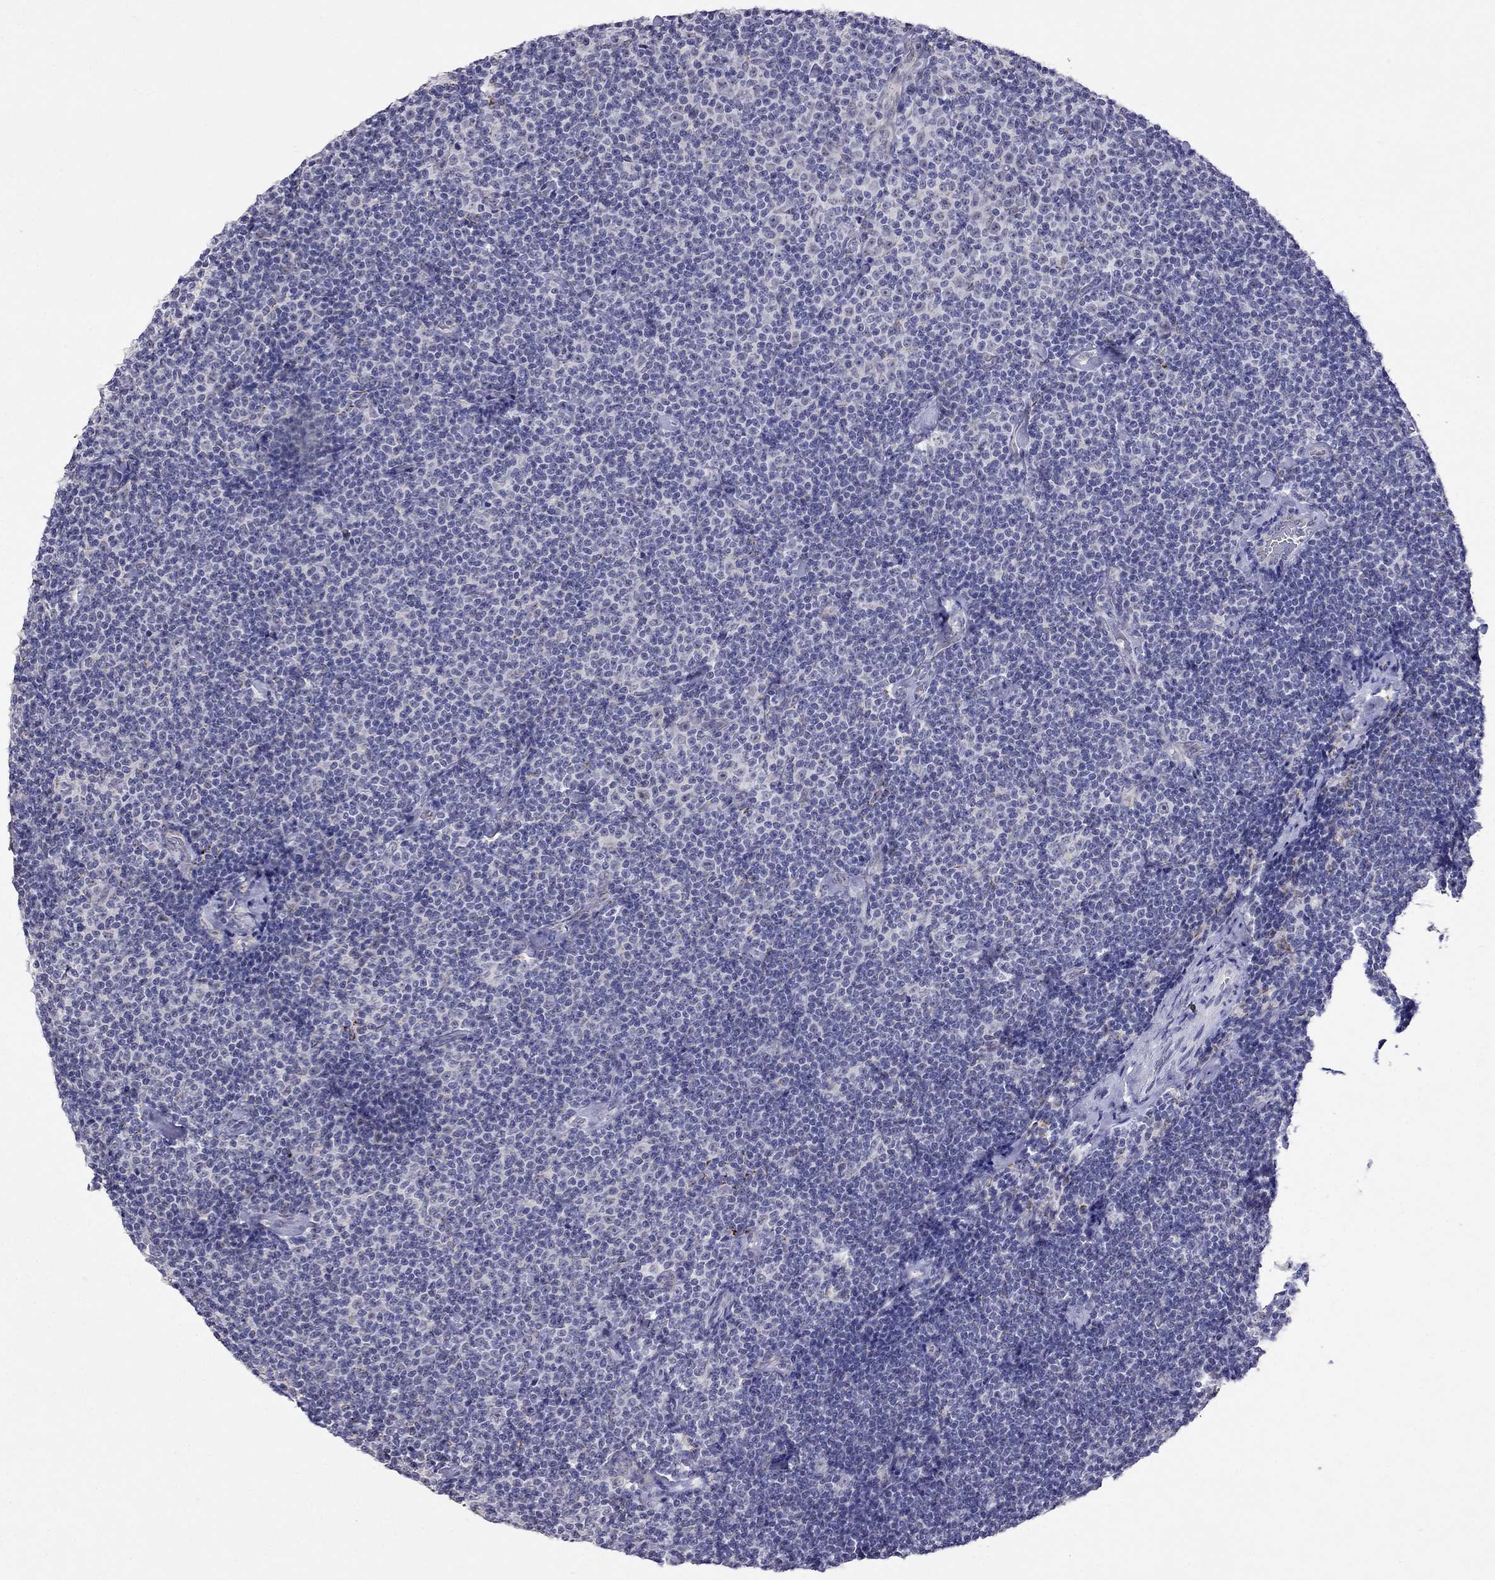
{"staining": {"intensity": "negative", "quantity": "none", "location": "none"}, "tissue": "lymphoma", "cell_type": "Tumor cells", "image_type": "cancer", "snomed": [{"axis": "morphology", "description": "Malignant lymphoma, non-Hodgkin's type, Low grade"}, {"axis": "topography", "description": "Lymph node"}], "caption": "Immunohistochemical staining of lymphoma displays no significant staining in tumor cells.", "gene": "MYO3B", "patient": {"sex": "male", "age": 81}}